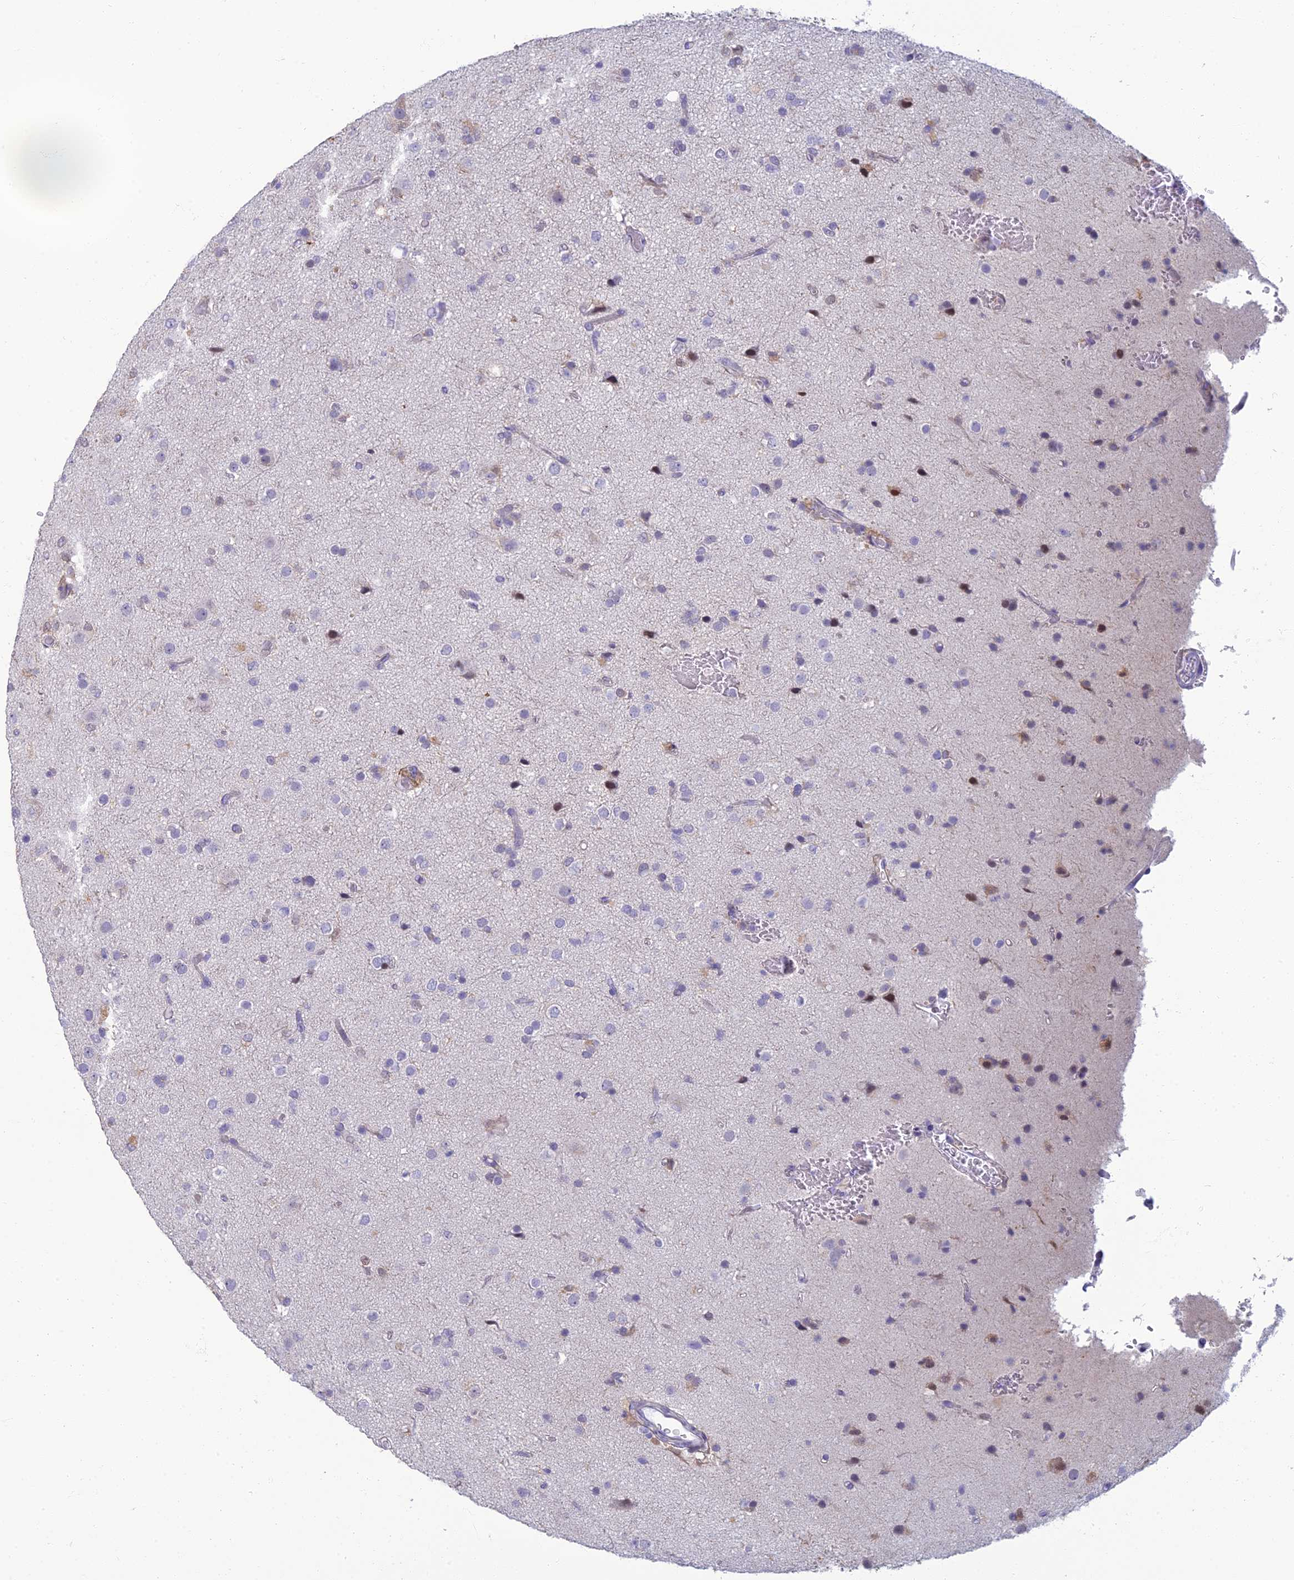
{"staining": {"intensity": "negative", "quantity": "none", "location": "none"}, "tissue": "glioma", "cell_type": "Tumor cells", "image_type": "cancer", "snomed": [{"axis": "morphology", "description": "Glioma, malignant, Low grade"}, {"axis": "topography", "description": "Brain"}], "caption": "This is a histopathology image of immunohistochemistry staining of malignant glioma (low-grade), which shows no positivity in tumor cells.", "gene": "NEURL1", "patient": {"sex": "male", "age": 65}}